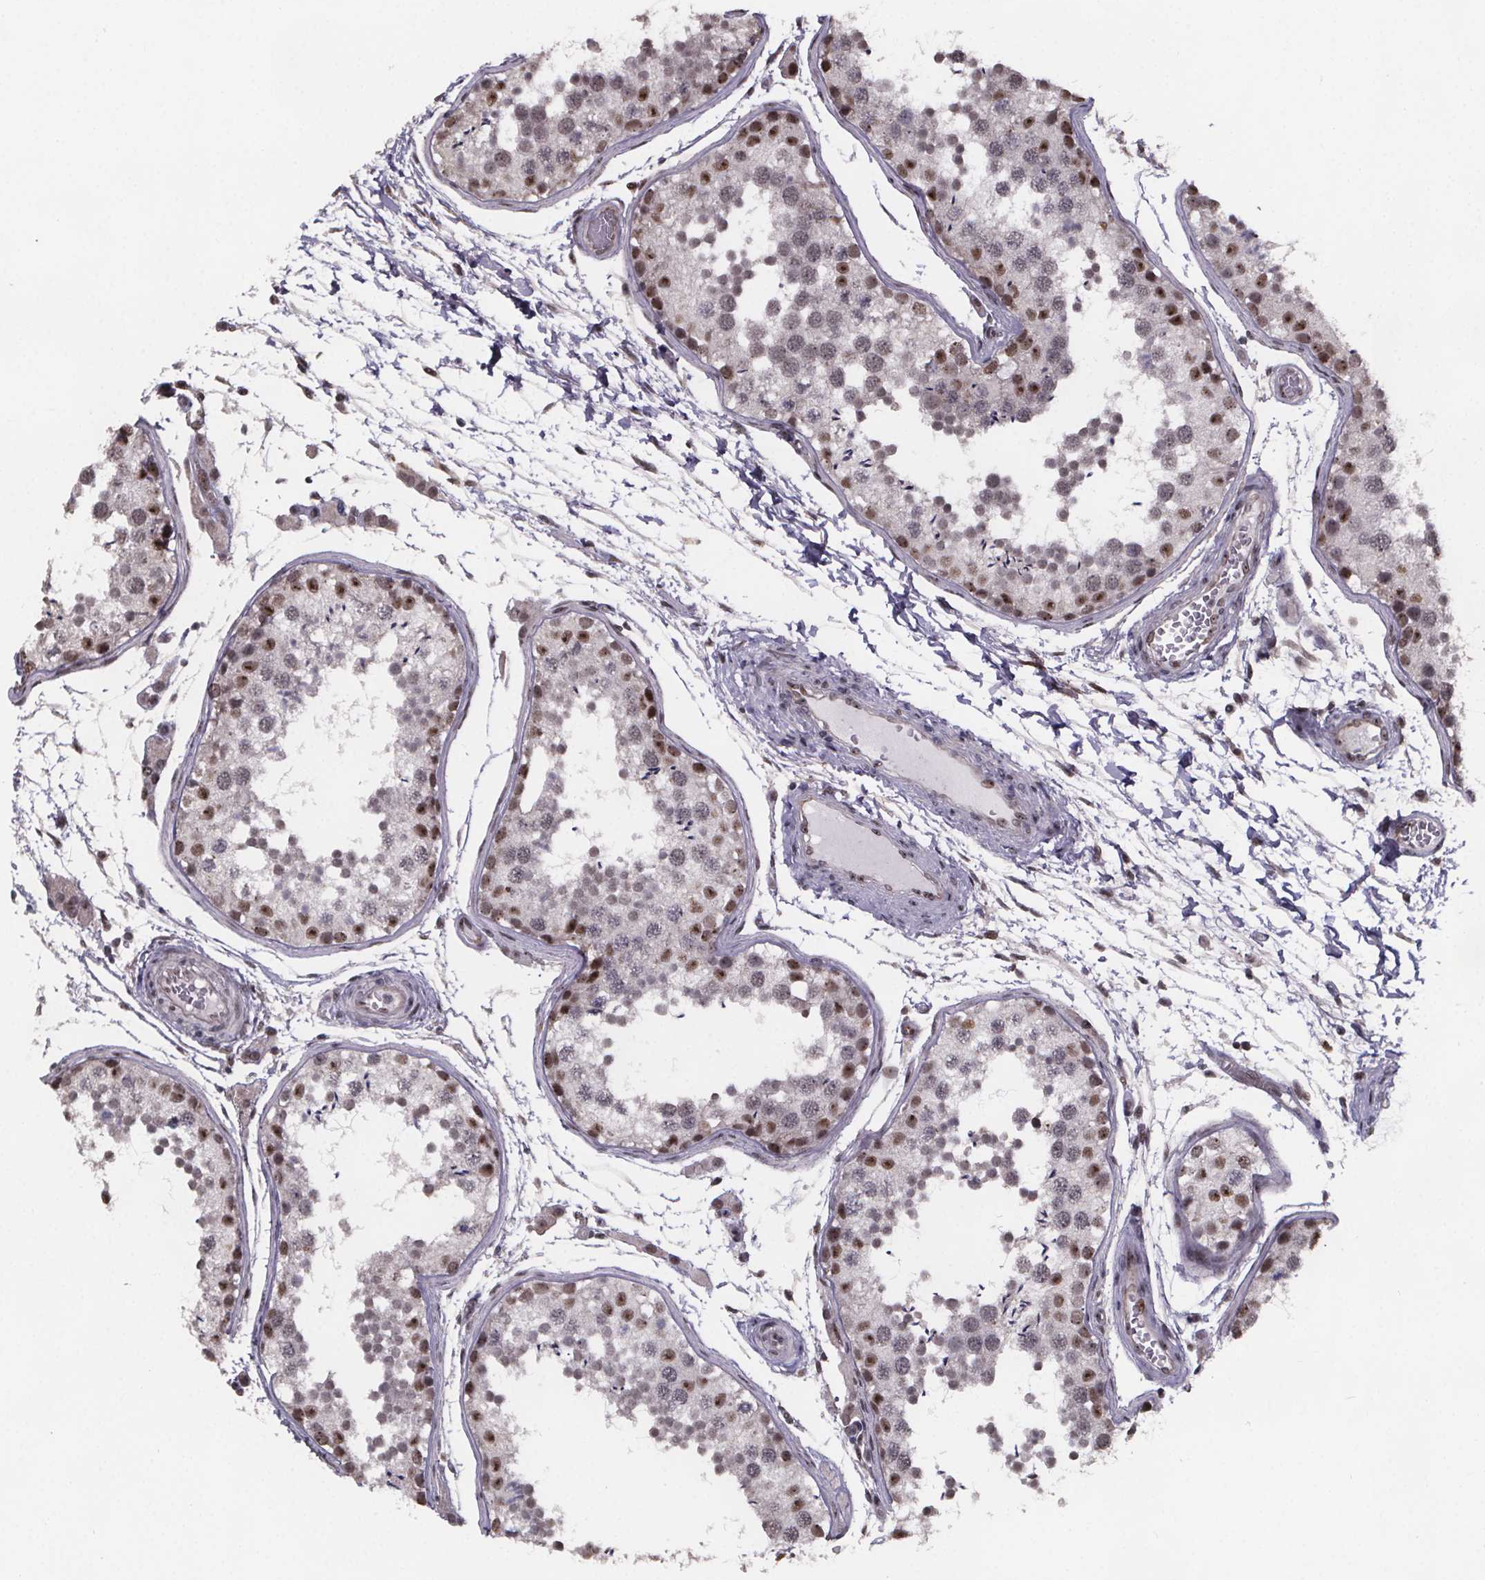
{"staining": {"intensity": "moderate", "quantity": "25%-75%", "location": "nuclear"}, "tissue": "testis", "cell_type": "Cells in seminiferous ducts", "image_type": "normal", "snomed": [{"axis": "morphology", "description": "Normal tissue, NOS"}, {"axis": "topography", "description": "Testis"}], "caption": "The micrograph exhibits staining of normal testis, revealing moderate nuclear protein staining (brown color) within cells in seminiferous ducts.", "gene": "U2SURP", "patient": {"sex": "male", "age": 29}}